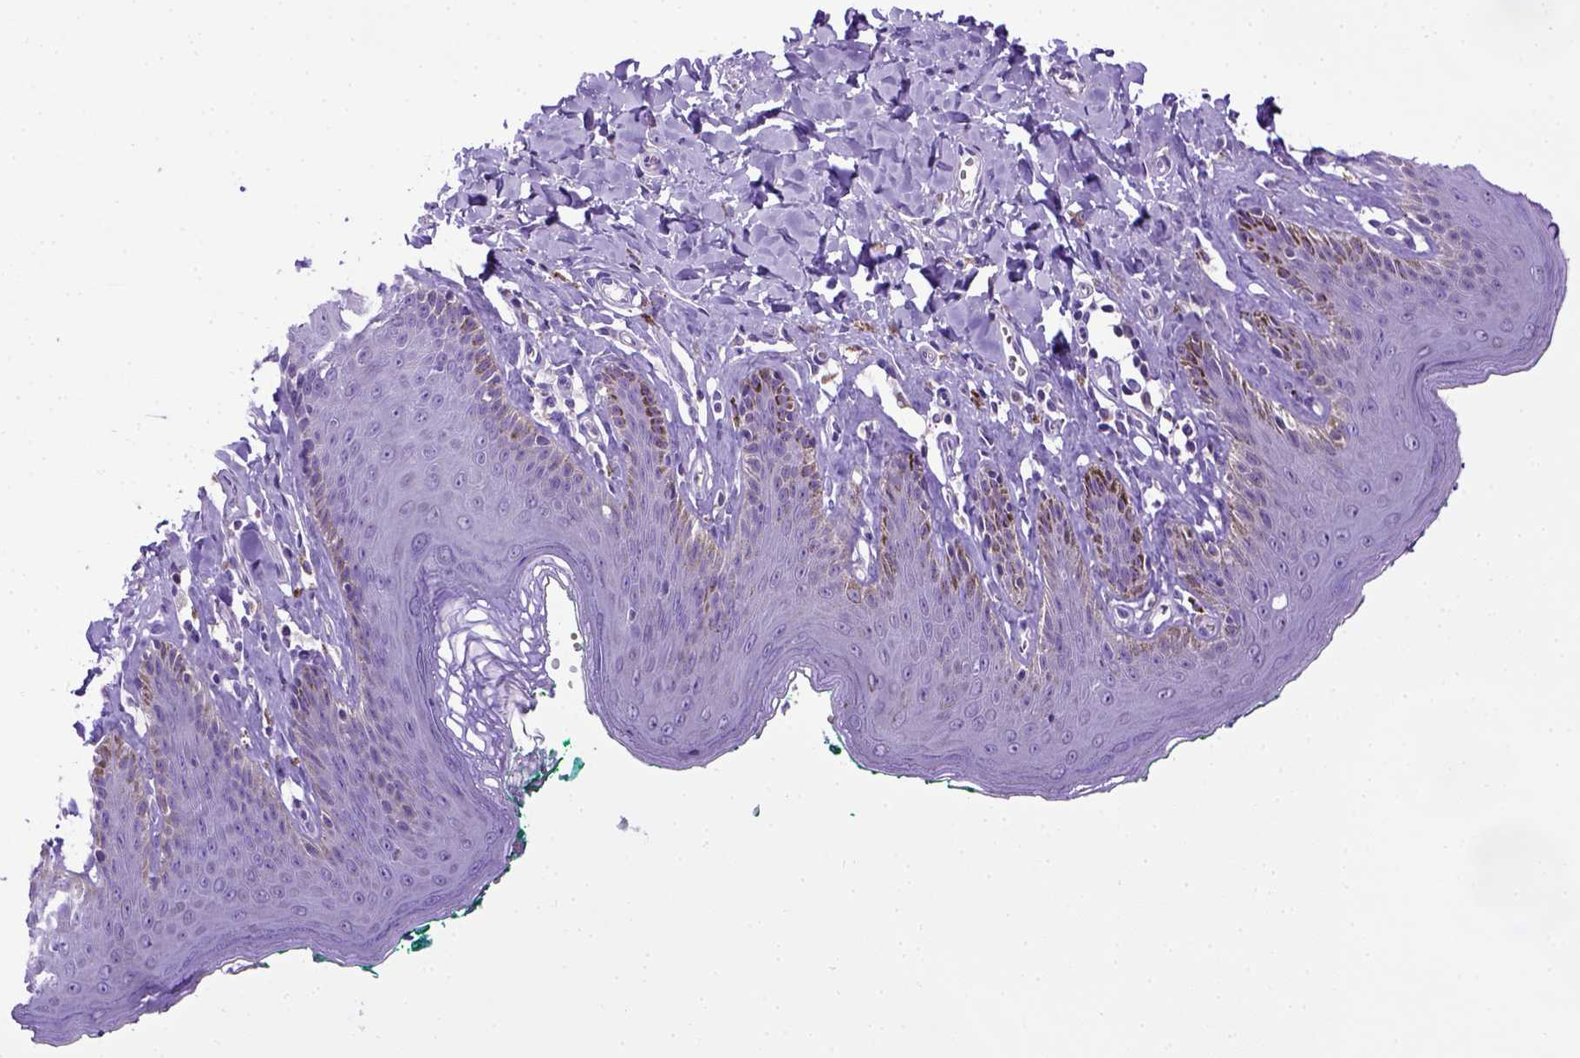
{"staining": {"intensity": "negative", "quantity": "none", "location": "none"}, "tissue": "skin", "cell_type": "Epidermal cells", "image_type": "normal", "snomed": [{"axis": "morphology", "description": "Normal tissue, NOS"}, {"axis": "topography", "description": "Vulva"}, {"axis": "topography", "description": "Peripheral nerve tissue"}], "caption": "Epidermal cells show no significant expression in normal skin. (DAB (3,3'-diaminobenzidine) IHC, high magnification).", "gene": "SPEF1", "patient": {"sex": "female", "age": 66}}